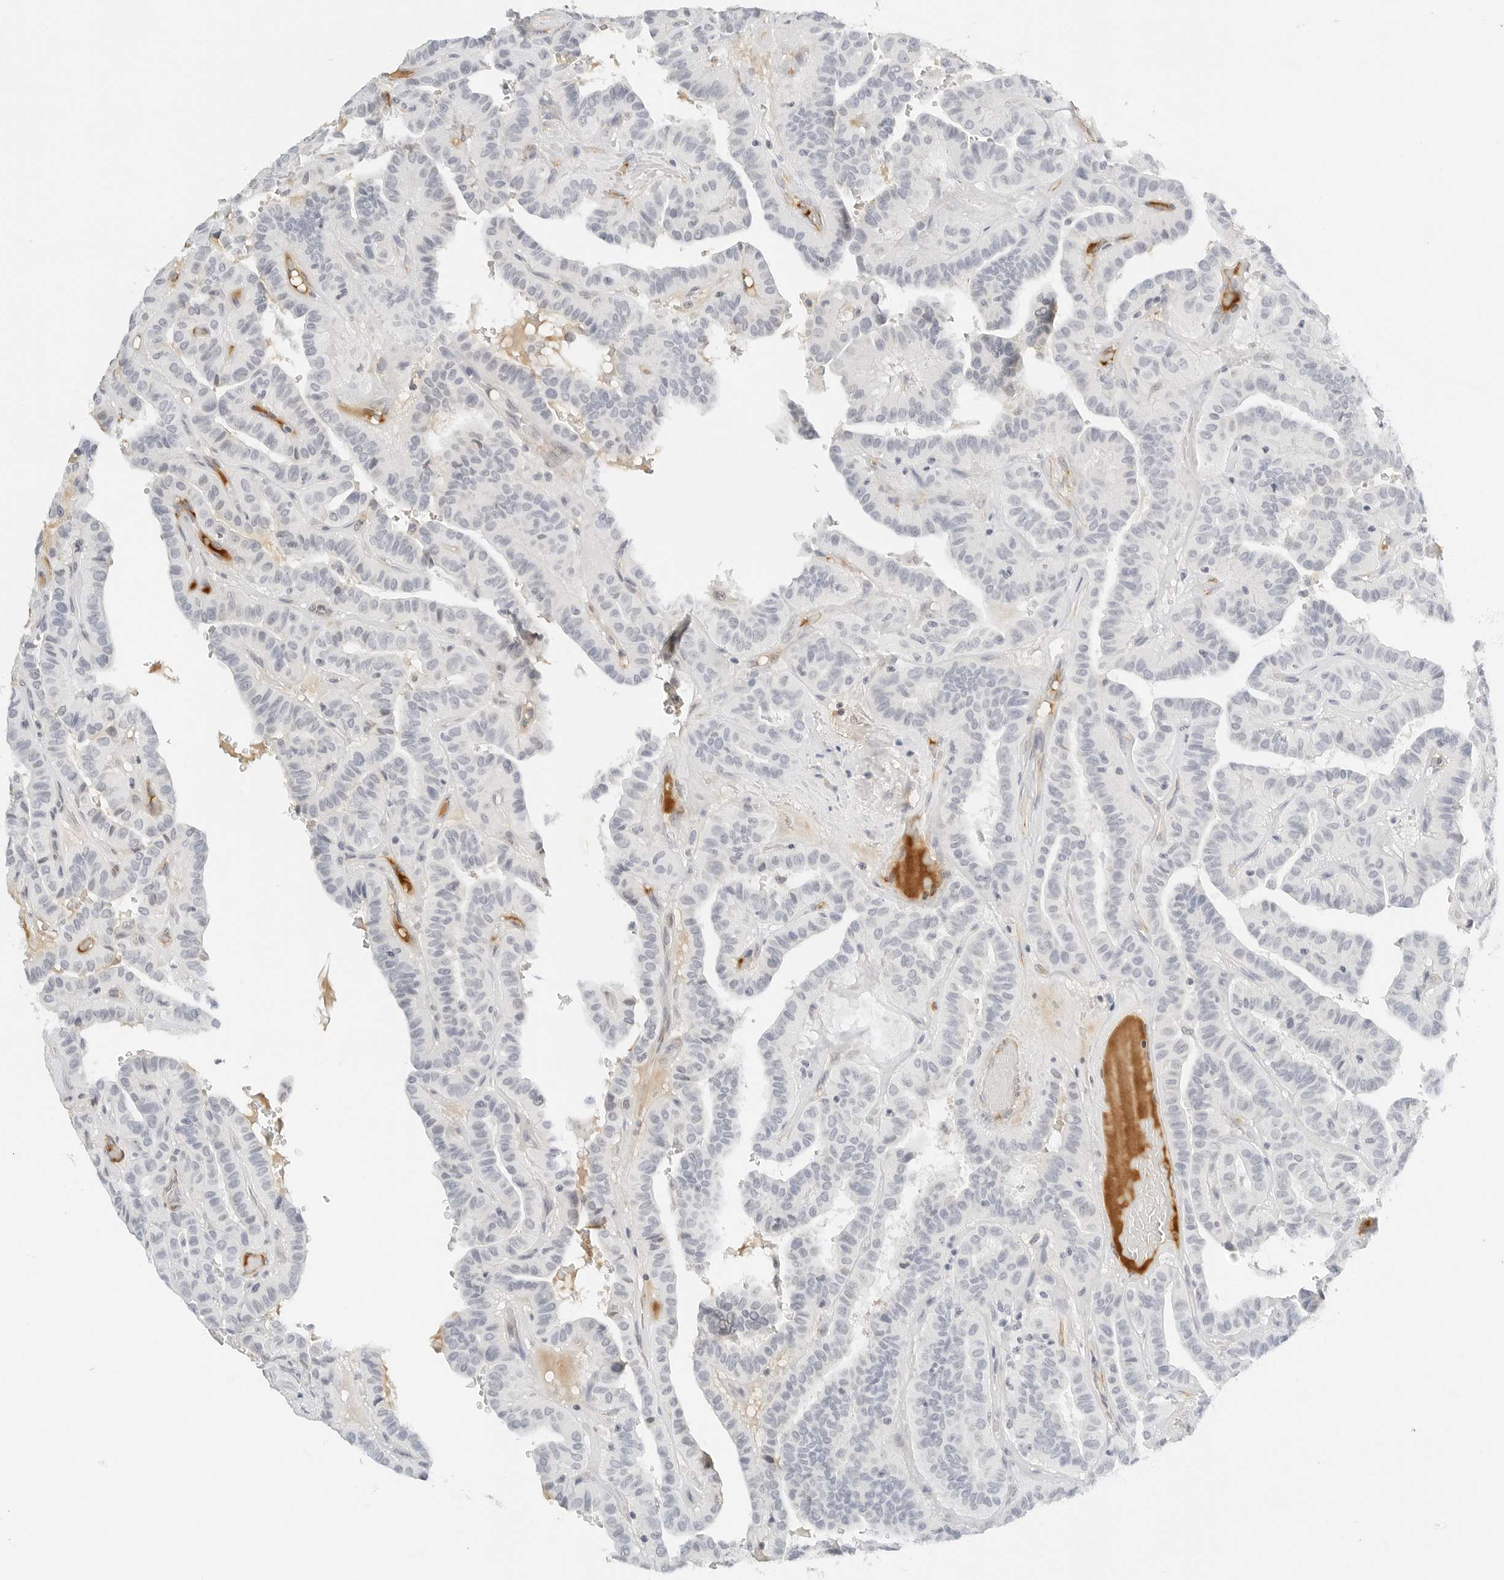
{"staining": {"intensity": "negative", "quantity": "none", "location": "none"}, "tissue": "thyroid cancer", "cell_type": "Tumor cells", "image_type": "cancer", "snomed": [{"axis": "morphology", "description": "Papillary adenocarcinoma, NOS"}, {"axis": "topography", "description": "Thyroid gland"}], "caption": "Immunohistochemistry of thyroid cancer (papillary adenocarcinoma) displays no staining in tumor cells.", "gene": "PKDCC", "patient": {"sex": "male", "age": 77}}